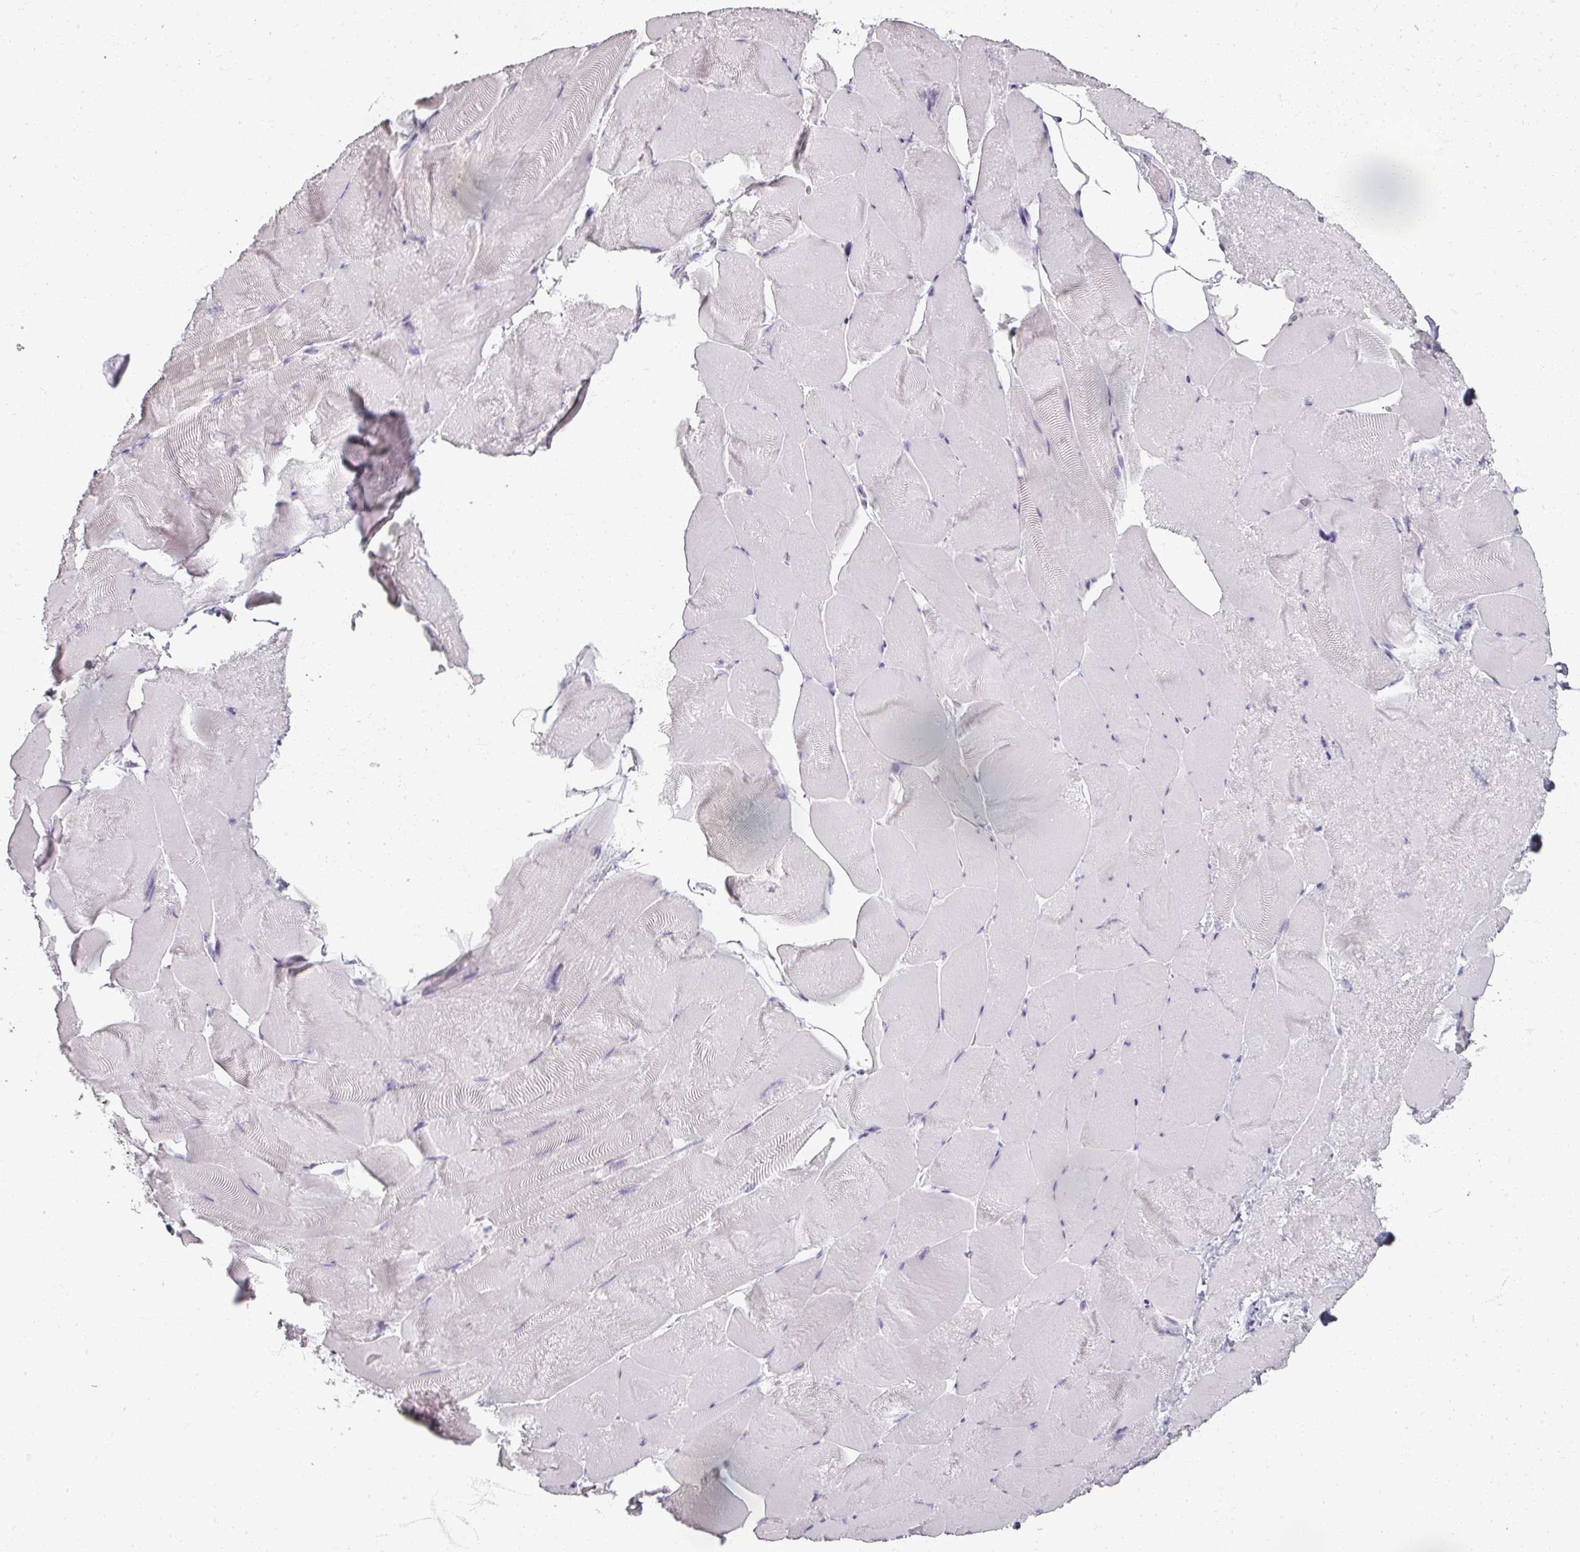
{"staining": {"intensity": "negative", "quantity": "none", "location": "none"}, "tissue": "skeletal muscle", "cell_type": "Myocytes", "image_type": "normal", "snomed": [{"axis": "morphology", "description": "Normal tissue, NOS"}, {"axis": "topography", "description": "Skeletal muscle"}], "caption": "Immunohistochemistry (IHC) image of normal skeletal muscle: human skeletal muscle stained with DAB demonstrates no significant protein expression in myocytes.", "gene": "REG3A", "patient": {"sex": "female", "age": 64}}